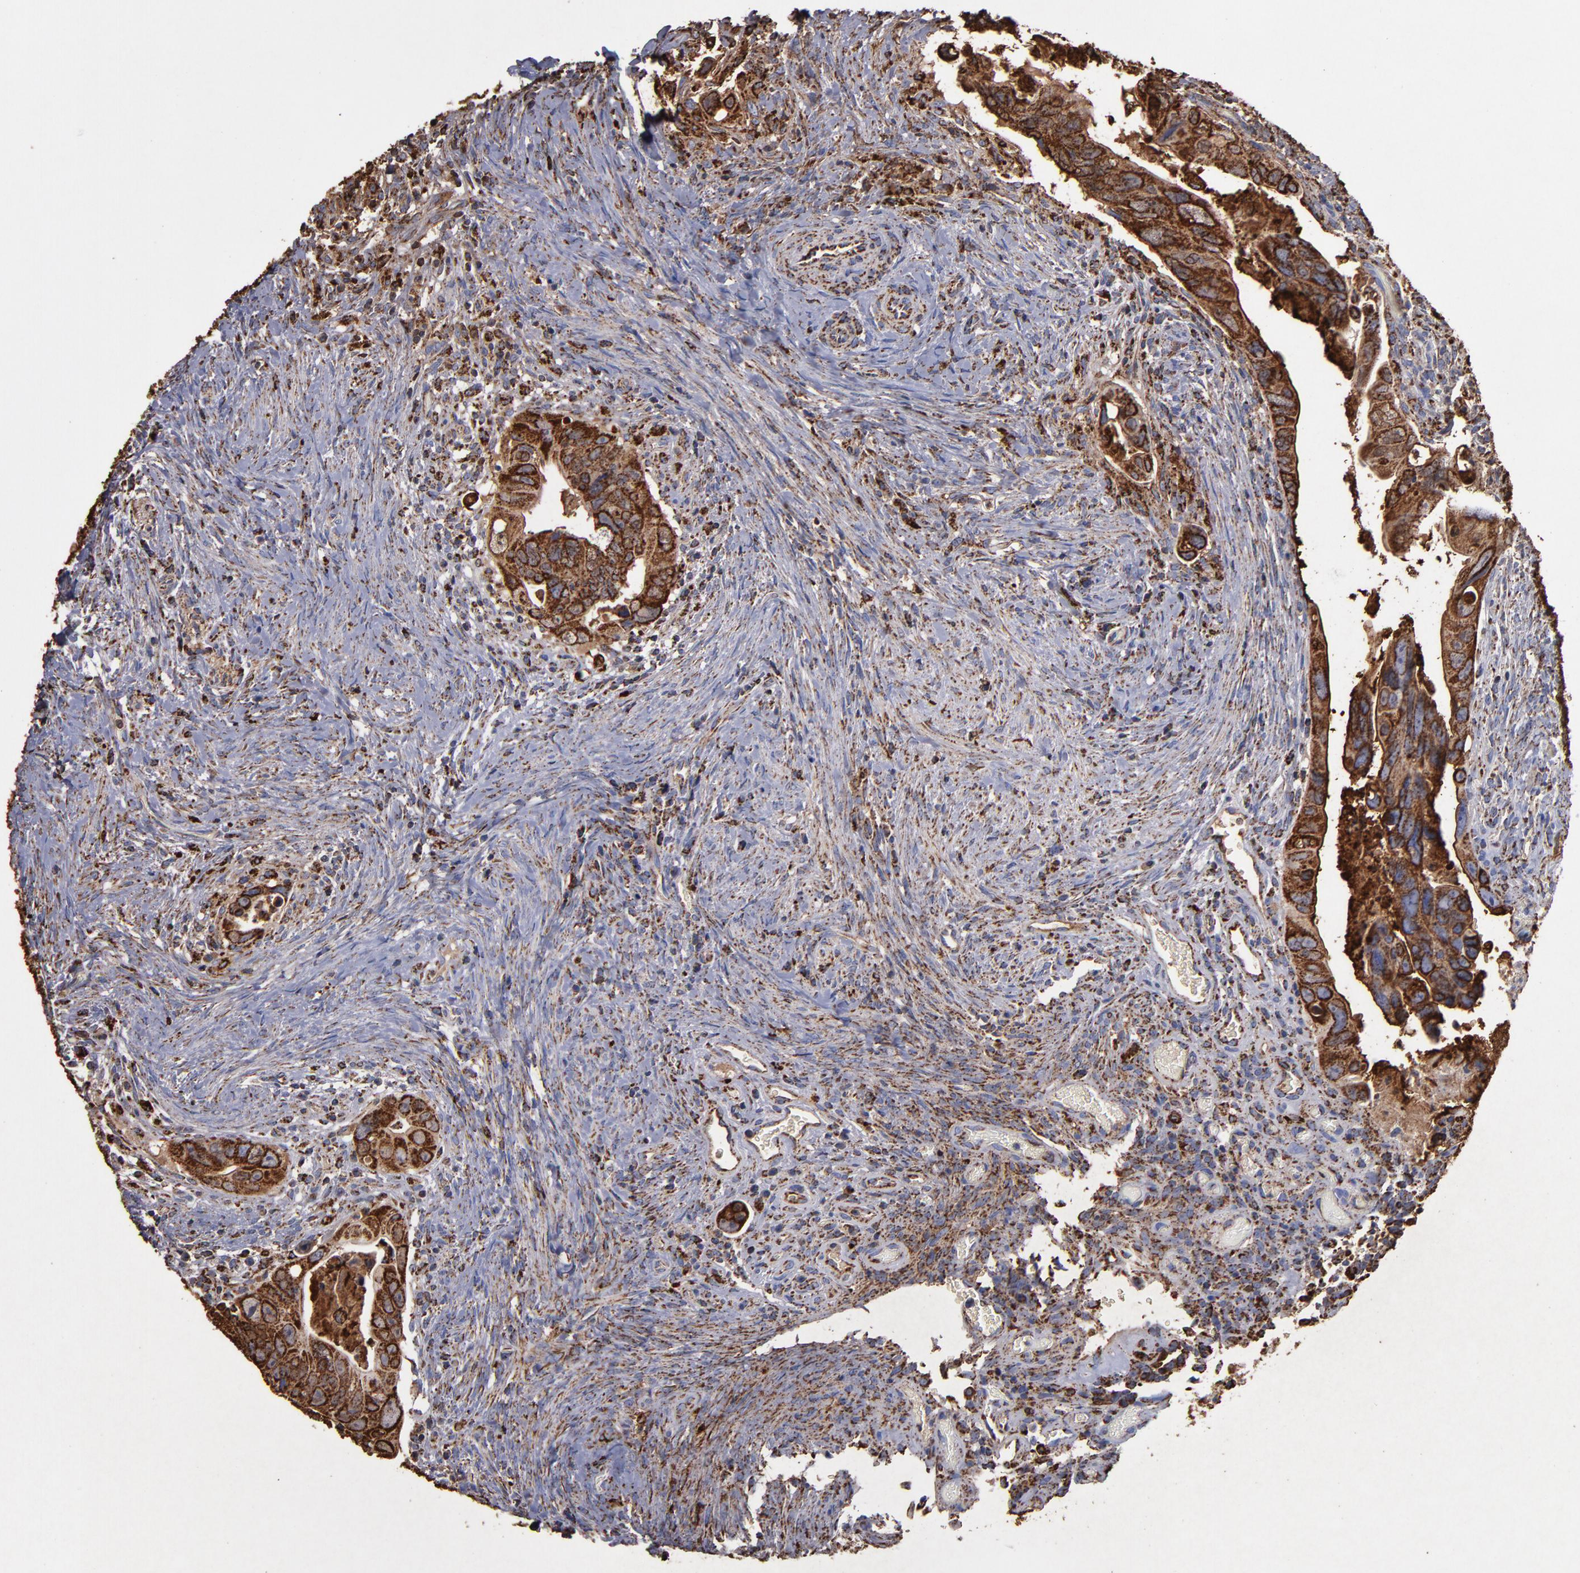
{"staining": {"intensity": "strong", "quantity": ">75%", "location": "cytoplasmic/membranous"}, "tissue": "colorectal cancer", "cell_type": "Tumor cells", "image_type": "cancer", "snomed": [{"axis": "morphology", "description": "Adenocarcinoma, NOS"}, {"axis": "topography", "description": "Rectum"}], "caption": "Tumor cells demonstrate high levels of strong cytoplasmic/membranous staining in about >75% of cells in colorectal cancer (adenocarcinoma).", "gene": "SOD2", "patient": {"sex": "male", "age": 53}}